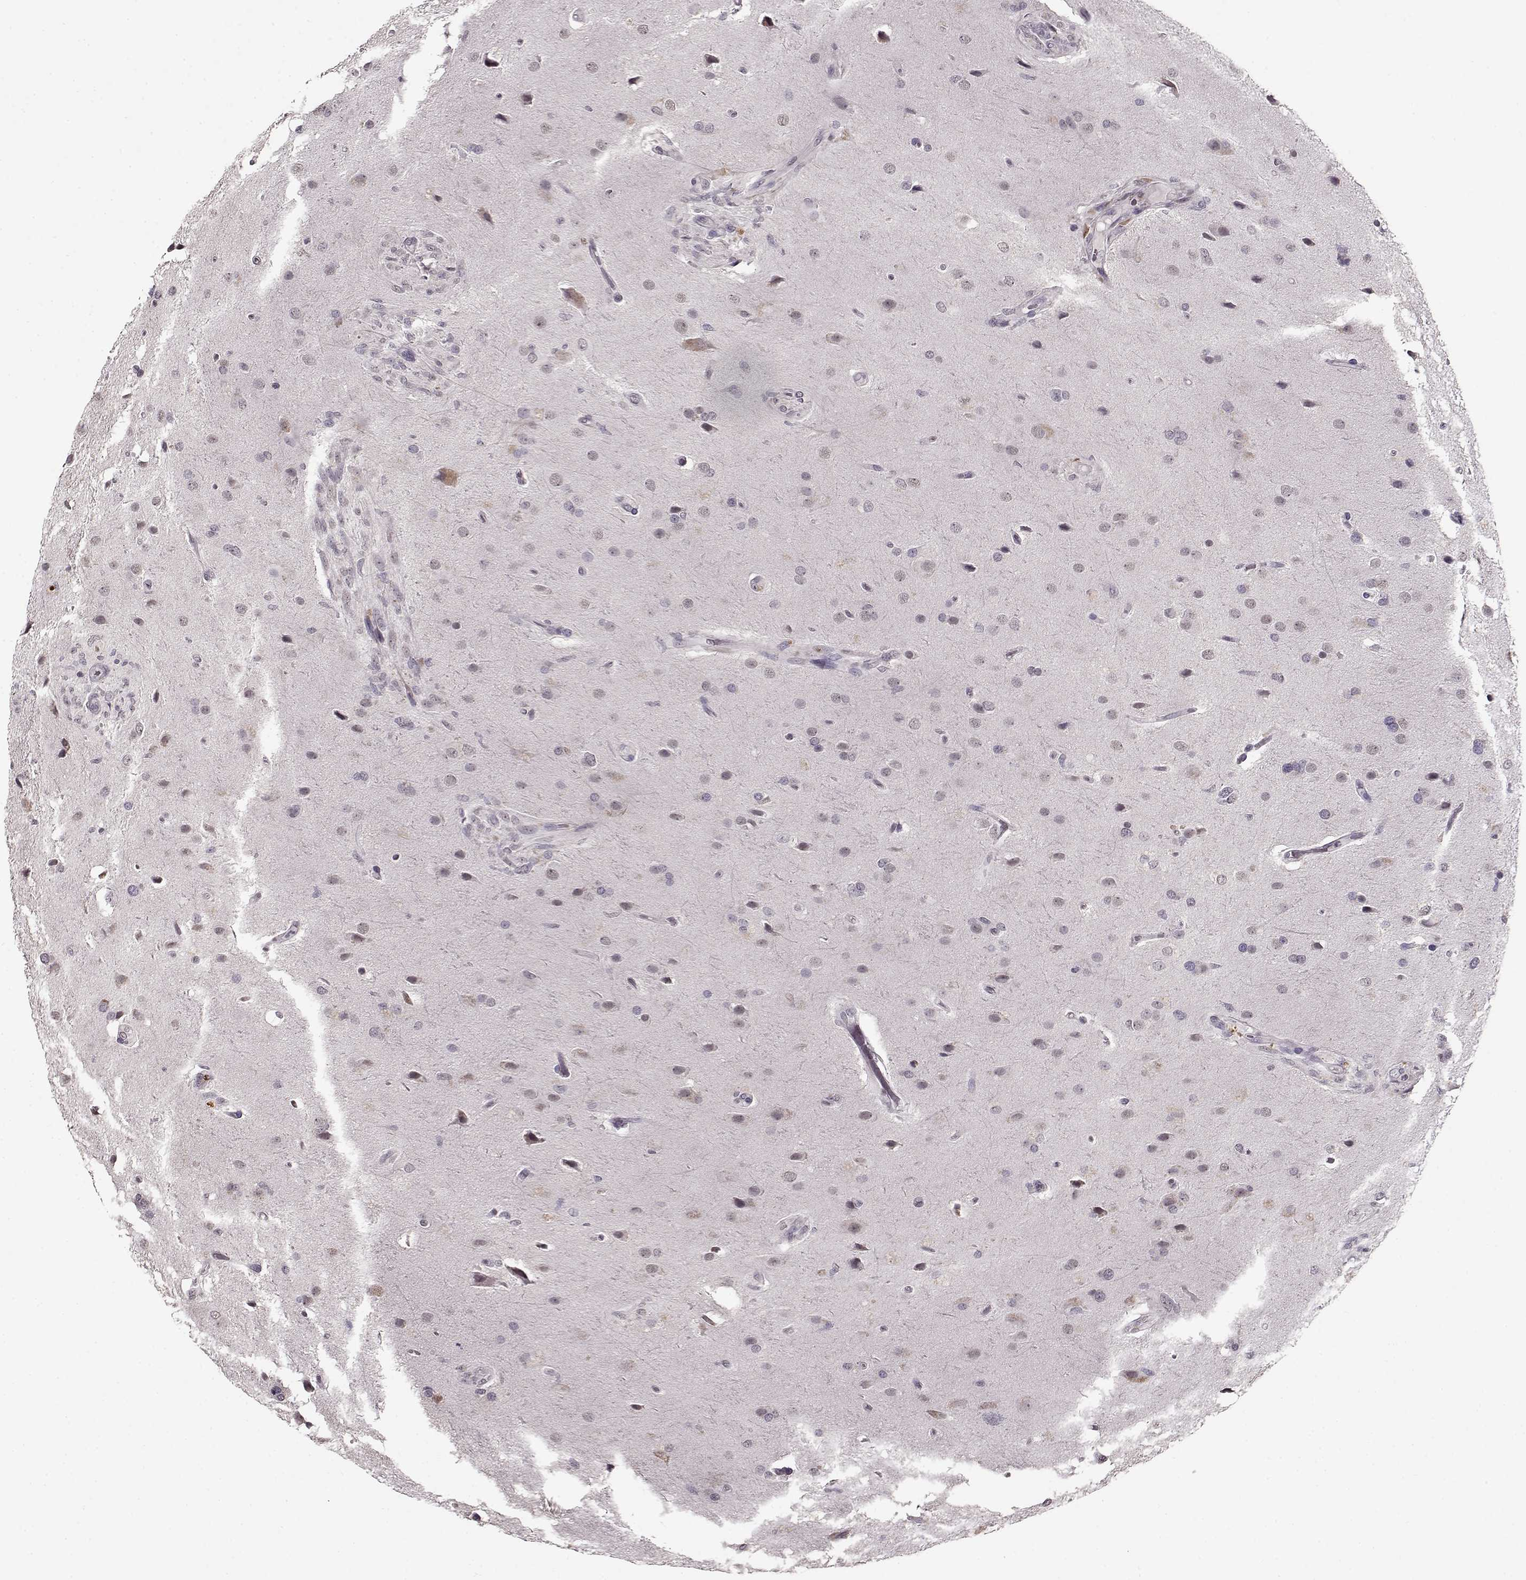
{"staining": {"intensity": "negative", "quantity": "none", "location": "none"}, "tissue": "glioma", "cell_type": "Tumor cells", "image_type": "cancer", "snomed": [{"axis": "morphology", "description": "Glioma, malignant, High grade"}, {"axis": "topography", "description": "Brain"}], "caption": "Image shows no significant protein positivity in tumor cells of glioma.", "gene": "RP1L1", "patient": {"sex": "male", "age": 68}}